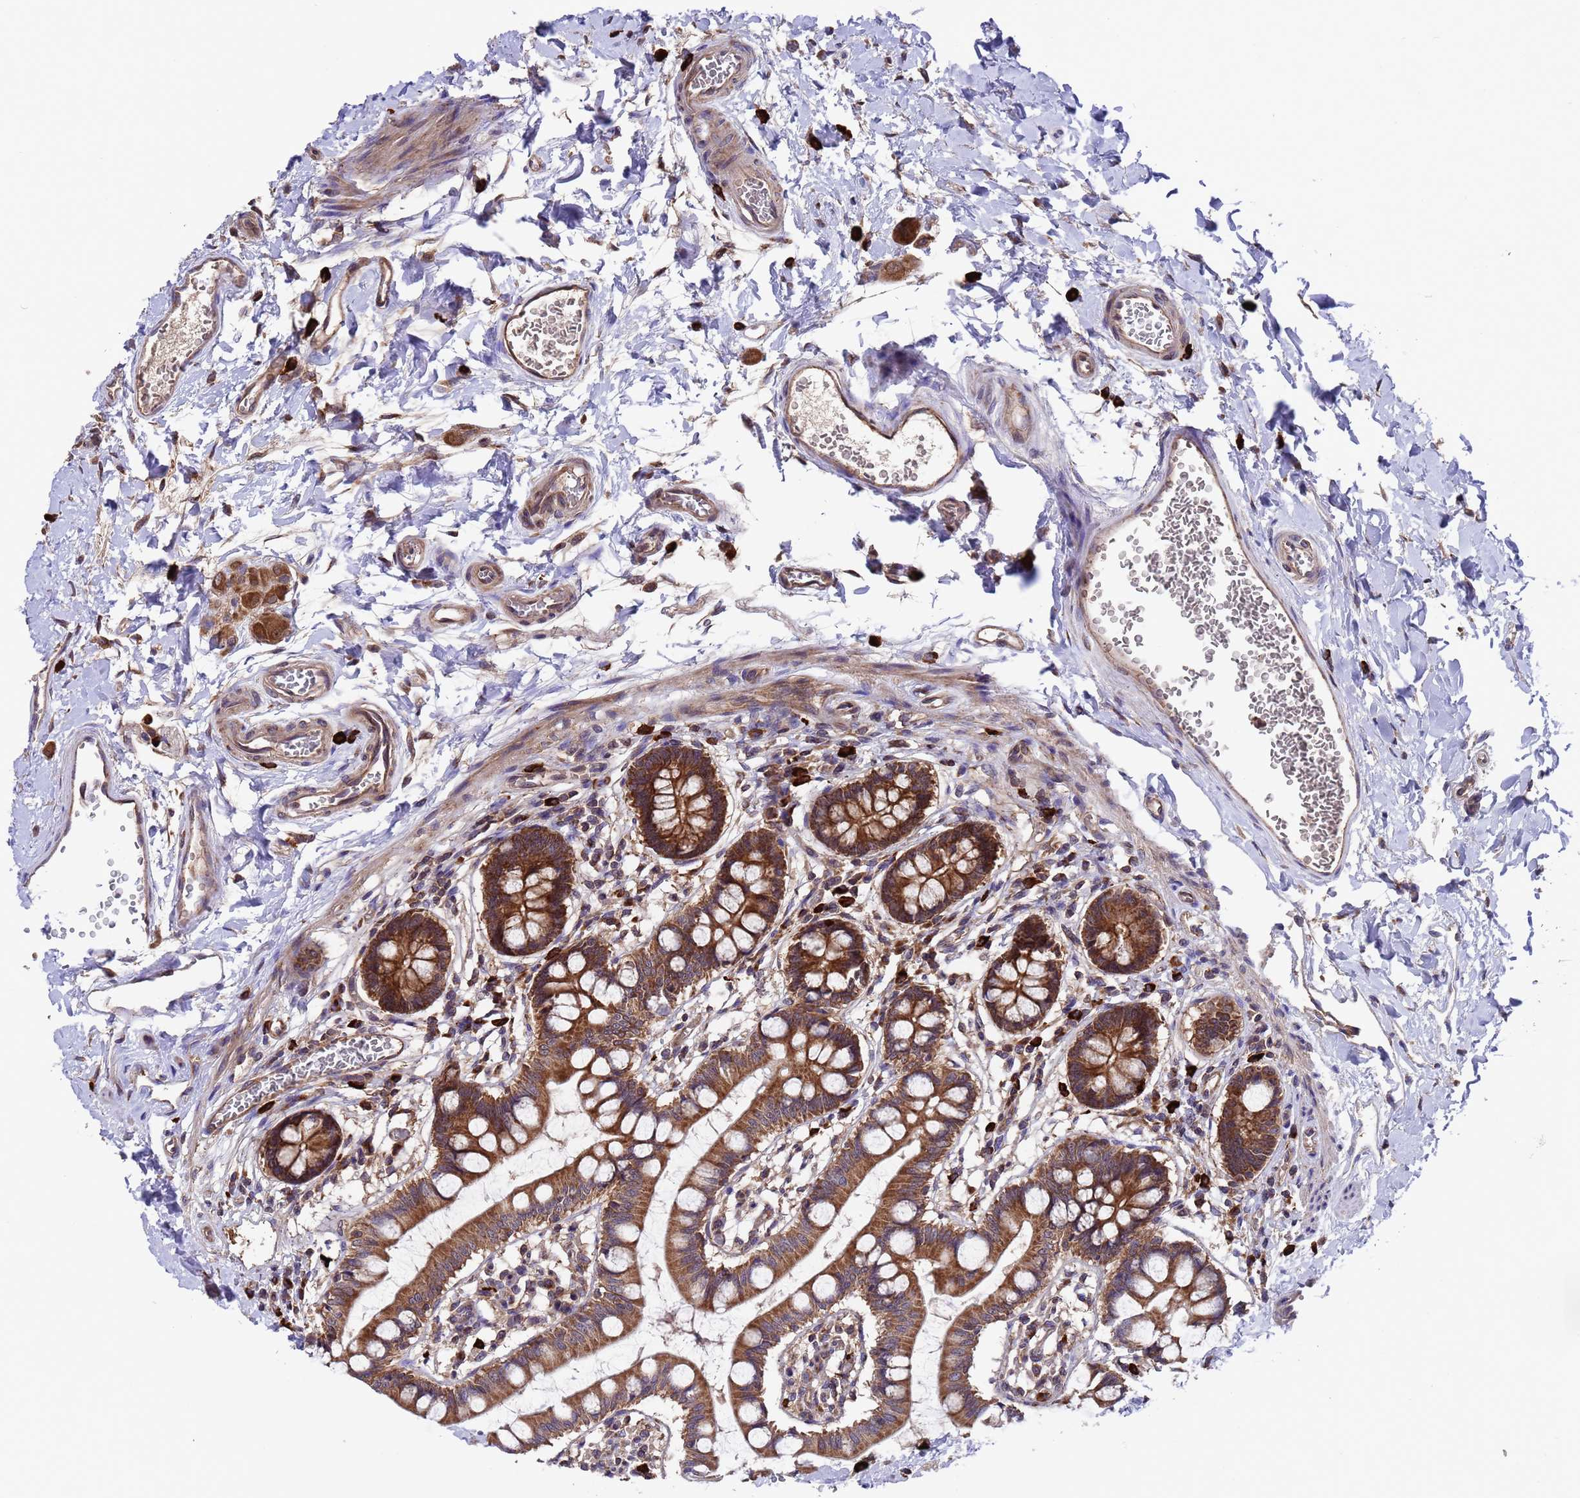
{"staining": {"intensity": "strong", "quantity": ">75%", "location": "cytoplasmic/membranous"}, "tissue": "small intestine", "cell_type": "Glandular cells", "image_type": "normal", "snomed": [{"axis": "morphology", "description": "Normal tissue, NOS"}, {"axis": "topography", "description": "Small intestine"}], "caption": "Immunohistochemistry (IHC) (DAB) staining of benign human small intestine exhibits strong cytoplasmic/membranous protein expression in about >75% of glandular cells.", "gene": "TSR3", "patient": {"sex": "male", "age": 52}}